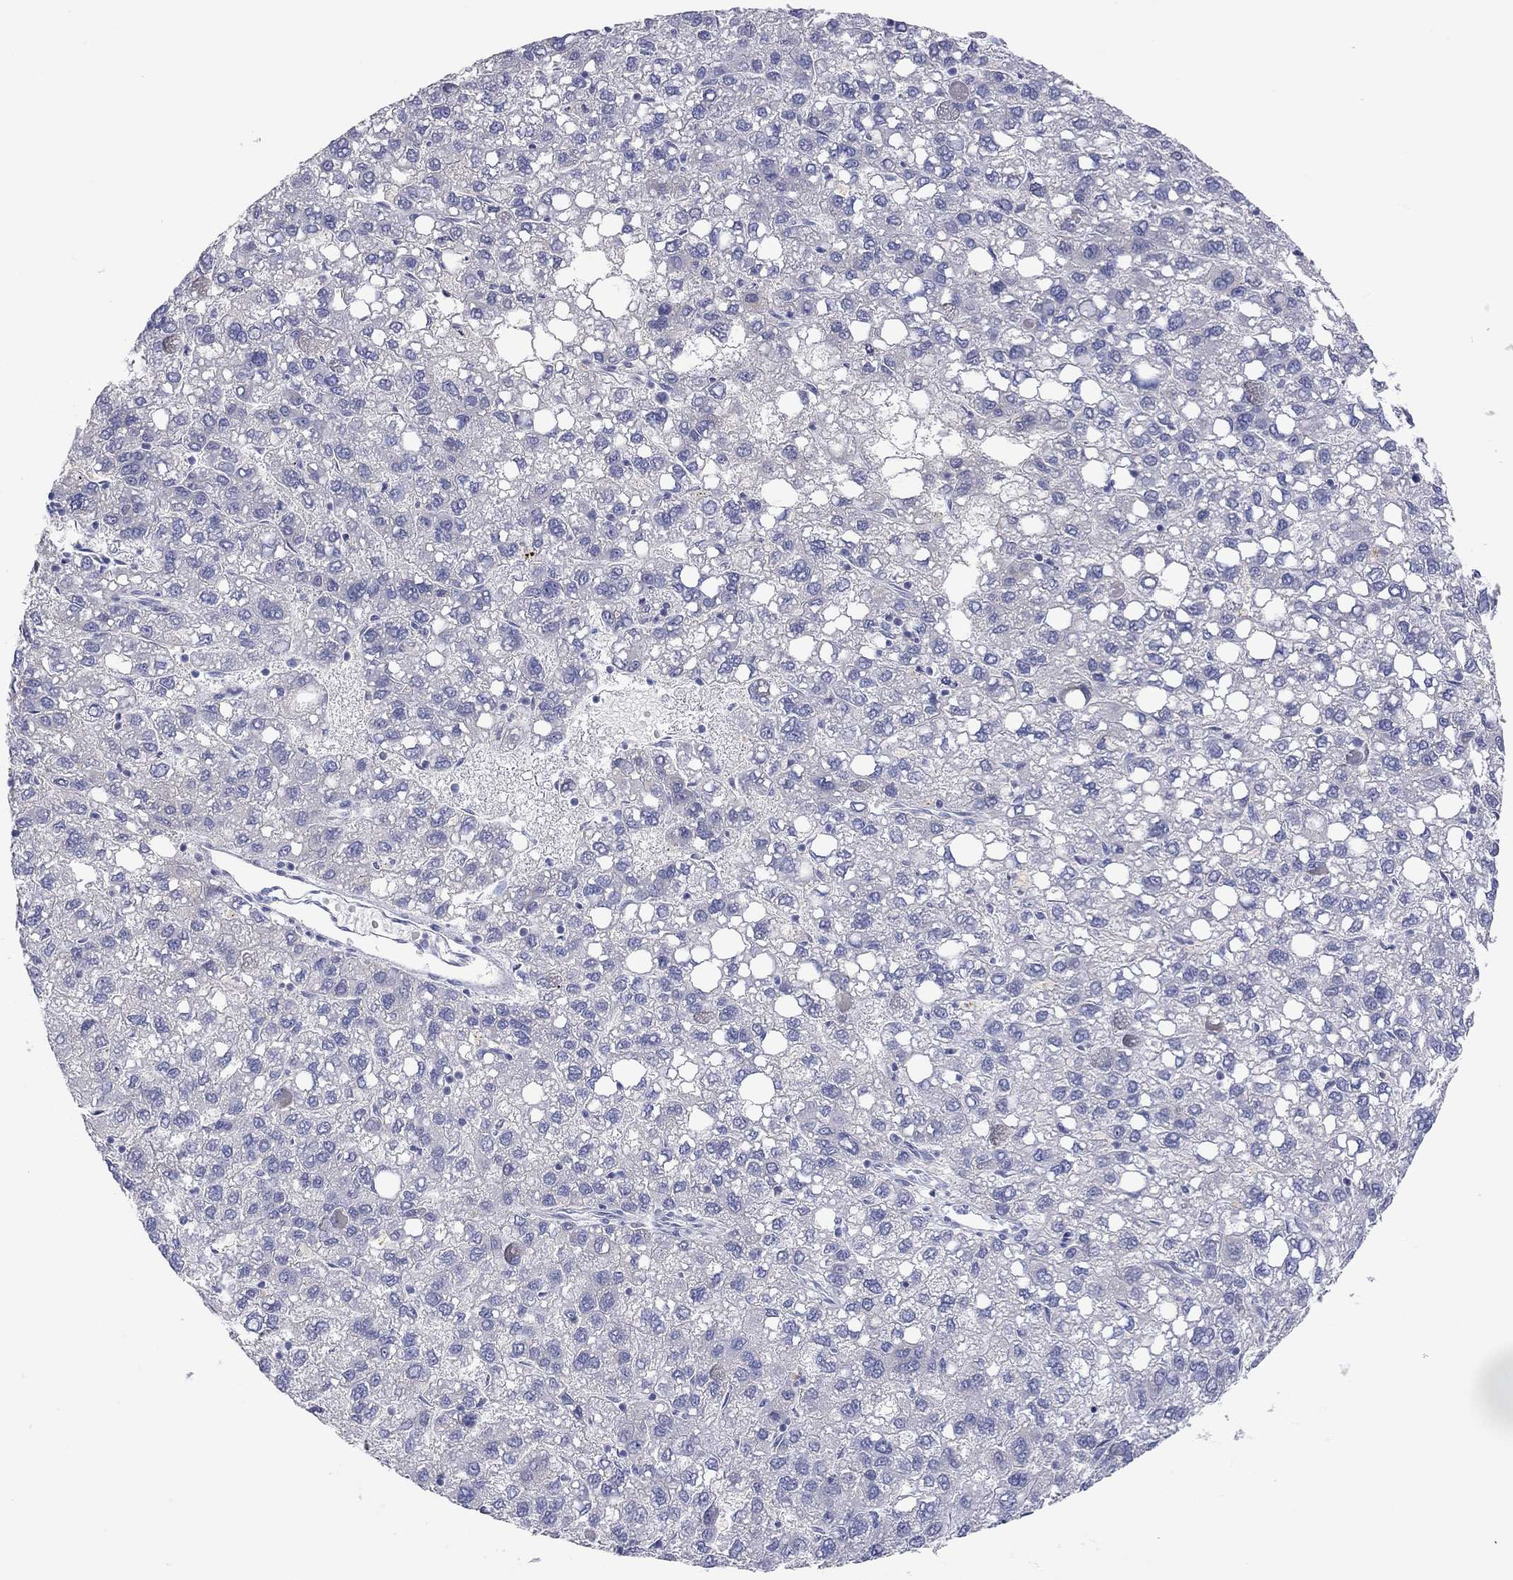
{"staining": {"intensity": "negative", "quantity": "none", "location": "none"}, "tissue": "liver cancer", "cell_type": "Tumor cells", "image_type": "cancer", "snomed": [{"axis": "morphology", "description": "Carcinoma, Hepatocellular, NOS"}, {"axis": "topography", "description": "Liver"}], "caption": "Human liver cancer (hepatocellular carcinoma) stained for a protein using immunohistochemistry (IHC) displays no staining in tumor cells.", "gene": "ST7L", "patient": {"sex": "female", "age": 82}}